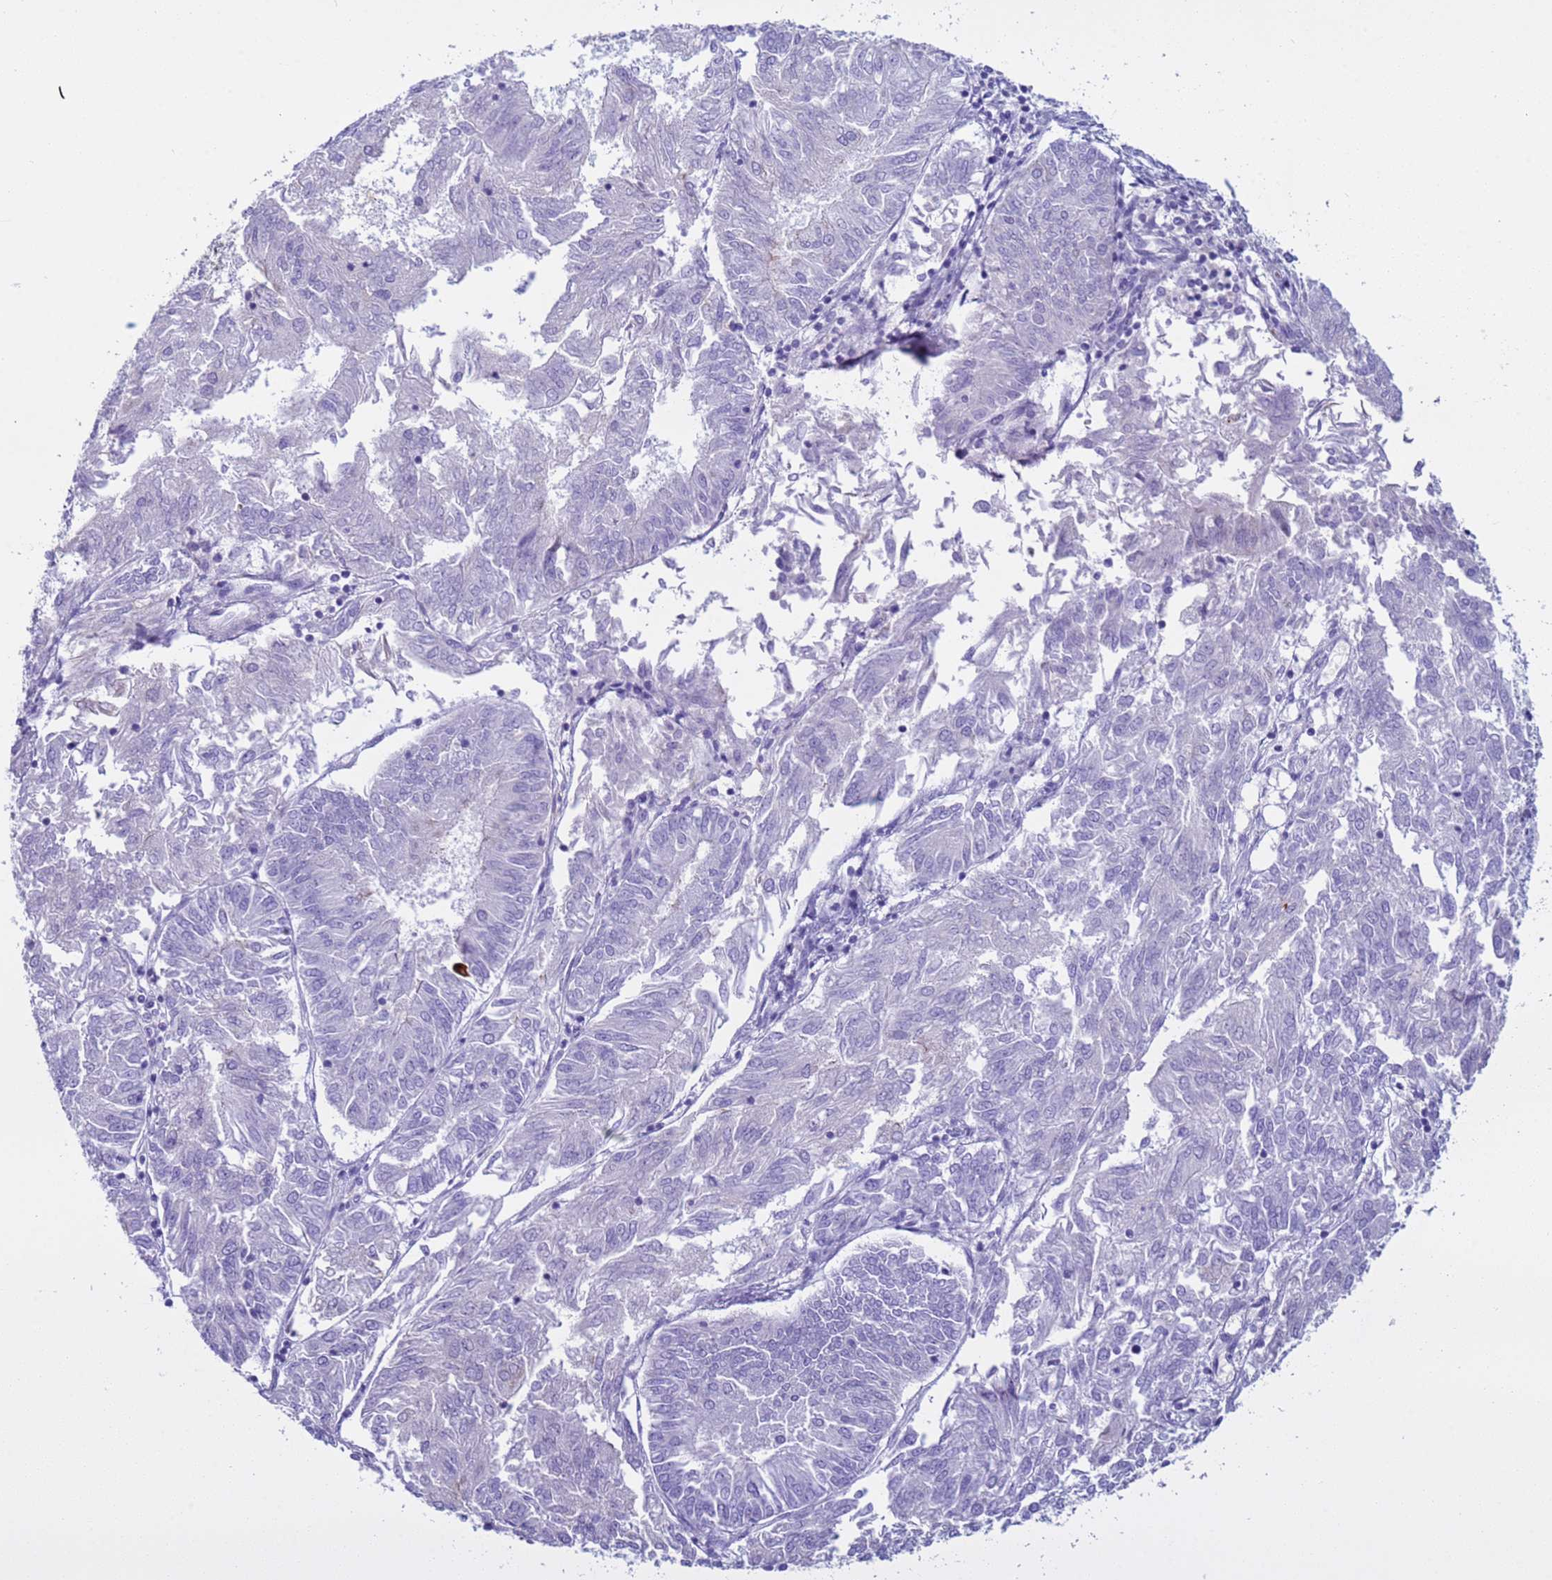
{"staining": {"intensity": "negative", "quantity": "none", "location": "none"}, "tissue": "endometrial cancer", "cell_type": "Tumor cells", "image_type": "cancer", "snomed": [{"axis": "morphology", "description": "Adenocarcinoma, NOS"}, {"axis": "topography", "description": "Endometrium"}], "caption": "The histopathology image reveals no significant expression in tumor cells of endometrial cancer (adenocarcinoma).", "gene": "CST4", "patient": {"sex": "female", "age": 58}}